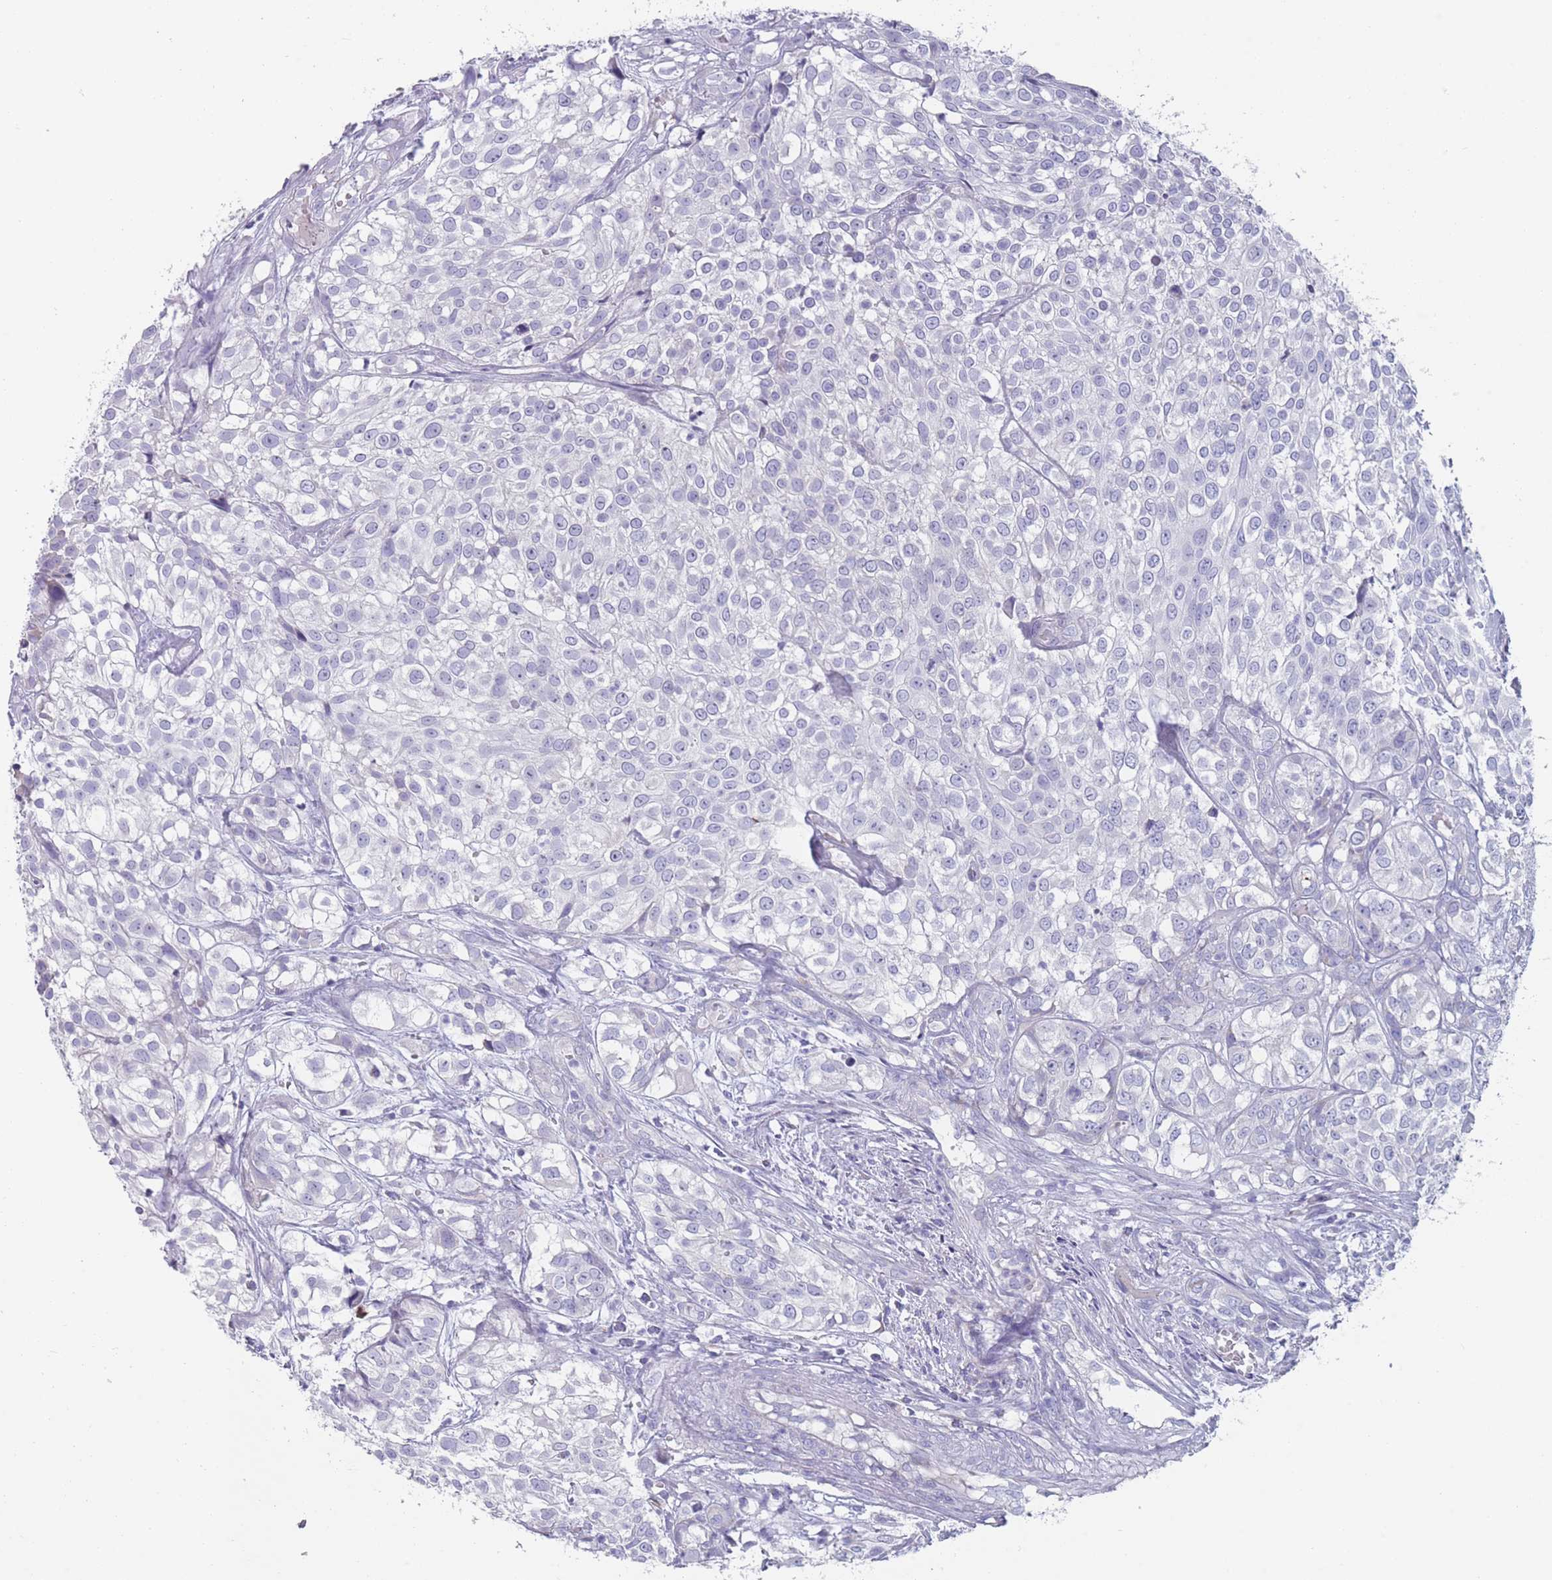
{"staining": {"intensity": "negative", "quantity": "none", "location": "none"}, "tissue": "urothelial cancer", "cell_type": "Tumor cells", "image_type": "cancer", "snomed": [{"axis": "morphology", "description": "Urothelial carcinoma, High grade"}, {"axis": "topography", "description": "Urinary bladder"}], "caption": "IHC image of neoplastic tissue: urothelial carcinoma (high-grade) stained with DAB (3,3'-diaminobenzidine) reveals no significant protein positivity in tumor cells. (DAB immunohistochemistry (IHC), high magnification).", "gene": "ST8SIA5", "patient": {"sex": "male", "age": 56}}